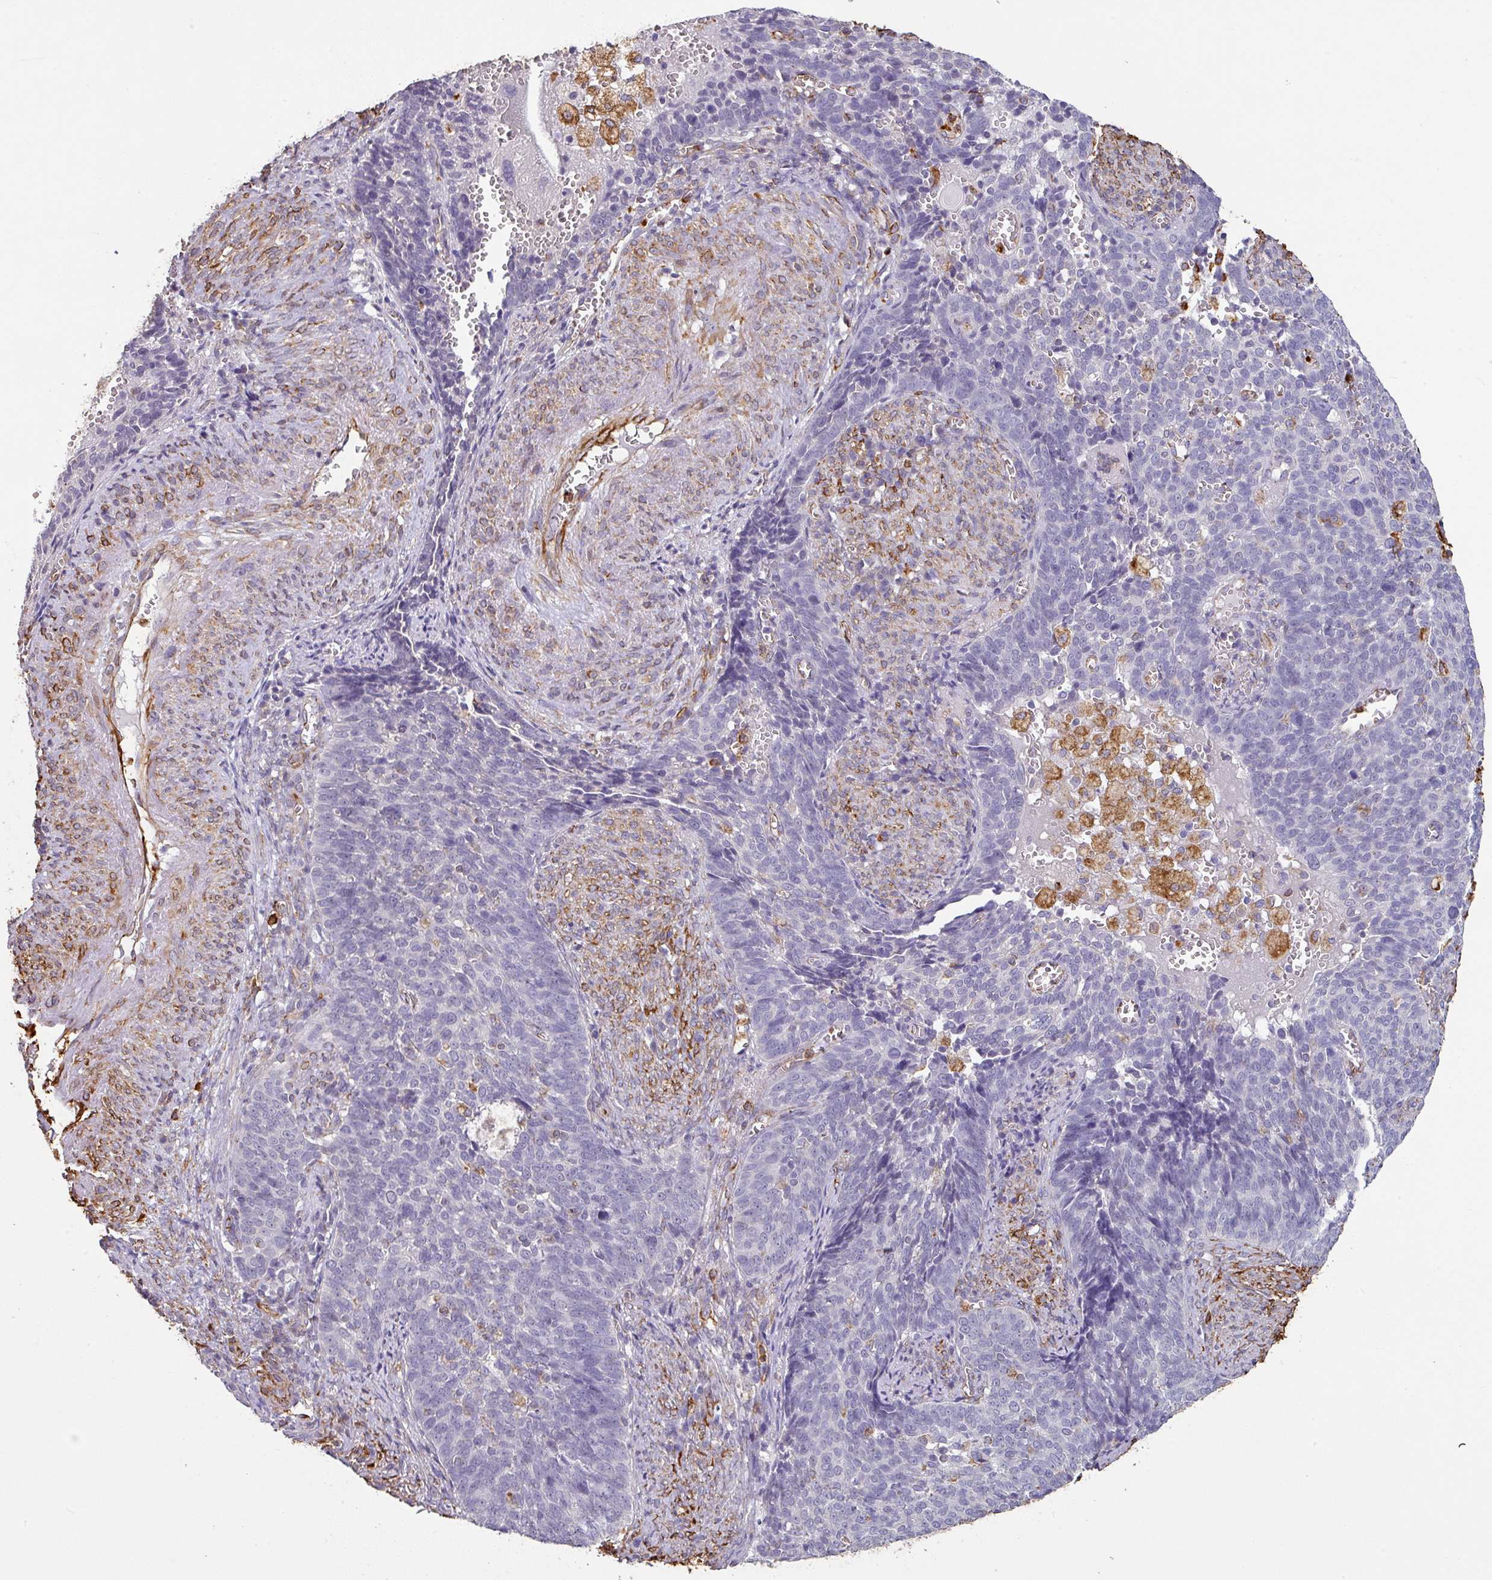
{"staining": {"intensity": "negative", "quantity": "none", "location": "none"}, "tissue": "cervical cancer", "cell_type": "Tumor cells", "image_type": "cancer", "snomed": [{"axis": "morphology", "description": "Normal tissue, NOS"}, {"axis": "morphology", "description": "Squamous cell carcinoma, NOS"}, {"axis": "topography", "description": "Cervix"}], "caption": "High power microscopy image of an IHC micrograph of cervical squamous cell carcinoma, revealing no significant staining in tumor cells.", "gene": "ZNF280C", "patient": {"sex": "female", "age": 39}}